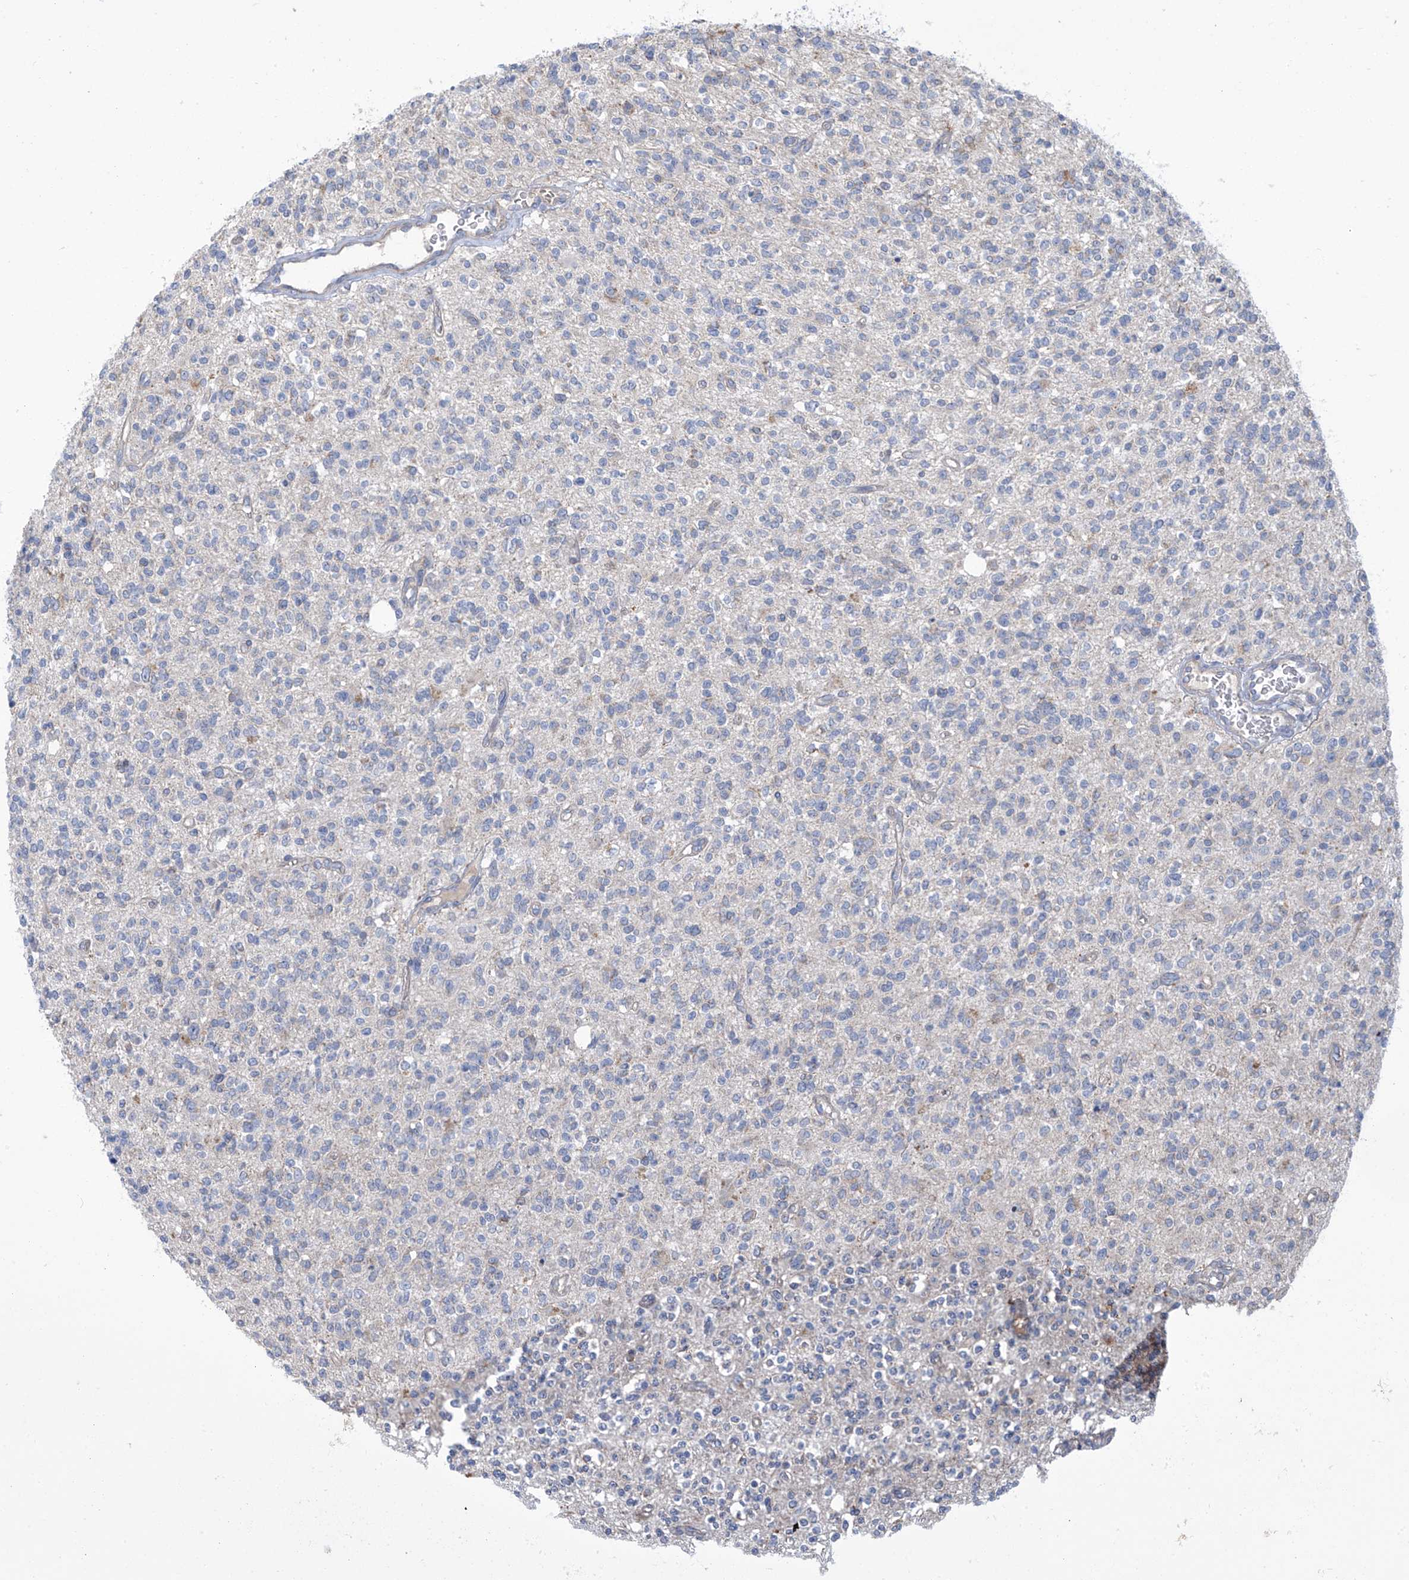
{"staining": {"intensity": "negative", "quantity": "none", "location": "none"}, "tissue": "glioma", "cell_type": "Tumor cells", "image_type": "cancer", "snomed": [{"axis": "morphology", "description": "Glioma, malignant, High grade"}, {"axis": "topography", "description": "Brain"}], "caption": "IHC photomicrograph of human glioma stained for a protein (brown), which displays no expression in tumor cells.", "gene": "SCGB1D2", "patient": {"sex": "male", "age": 34}}